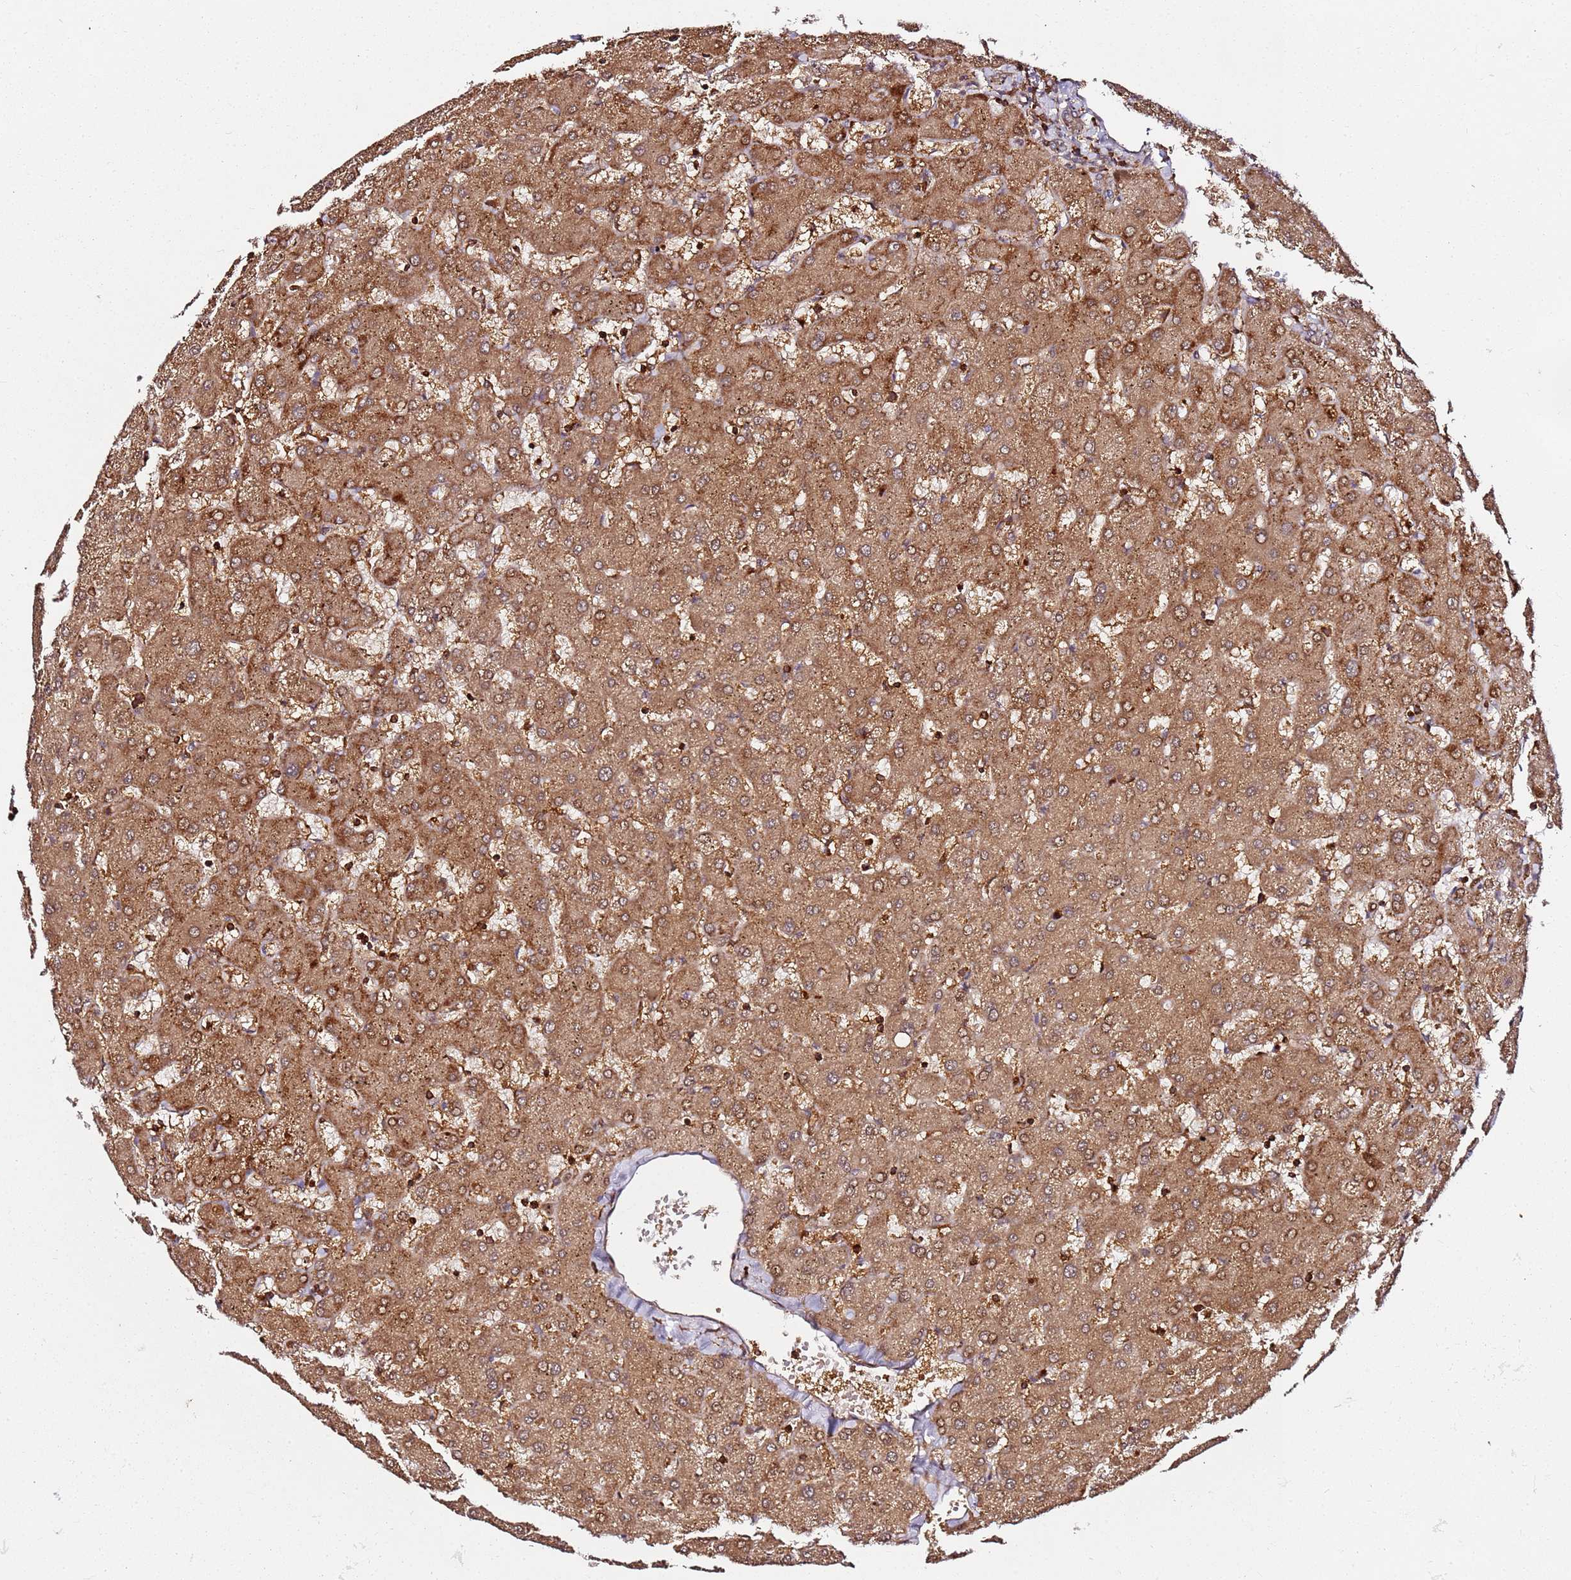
{"staining": {"intensity": "weak", "quantity": ">75%", "location": "cytoplasmic/membranous"}, "tissue": "liver", "cell_type": "Cholangiocytes", "image_type": "normal", "snomed": [{"axis": "morphology", "description": "Normal tissue, NOS"}, {"axis": "topography", "description": "Liver"}], "caption": "This micrograph exhibits IHC staining of normal human liver, with low weak cytoplasmic/membranous staining in about >75% of cholangiocytes.", "gene": "PRMT7", "patient": {"sex": "female", "age": 63}}